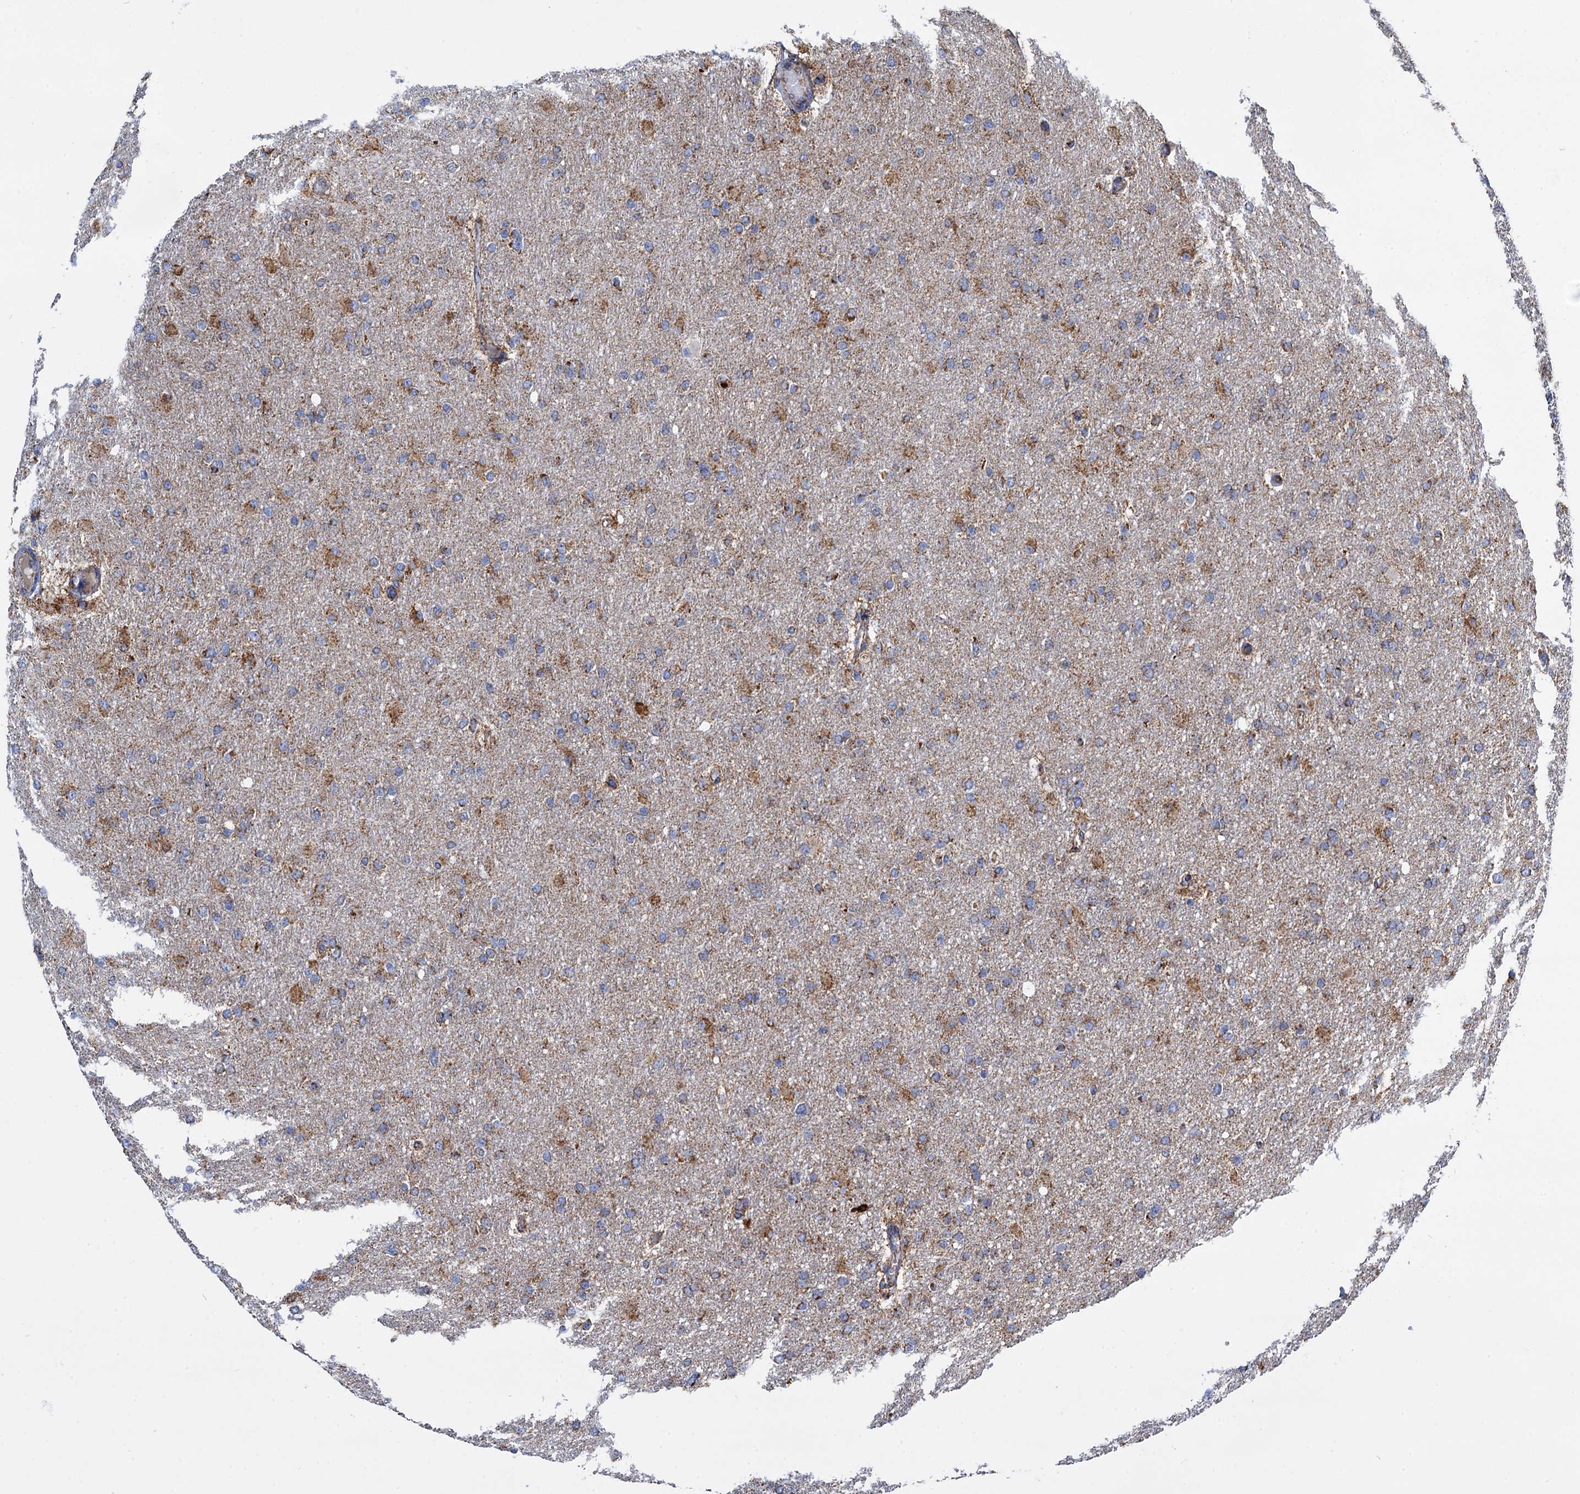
{"staining": {"intensity": "moderate", "quantity": "25%-75%", "location": "cytoplasmic/membranous"}, "tissue": "glioma", "cell_type": "Tumor cells", "image_type": "cancer", "snomed": [{"axis": "morphology", "description": "Glioma, malignant, High grade"}, {"axis": "topography", "description": "Cerebral cortex"}], "caption": "Protein expression analysis of human high-grade glioma (malignant) reveals moderate cytoplasmic/membranous staining in about 25%-75% of tumor cells. (DAB IHC with brightfield microscopy, high magnification).", "gene": "TIMM10", "patient": {"sex": "female", "age": 36}}